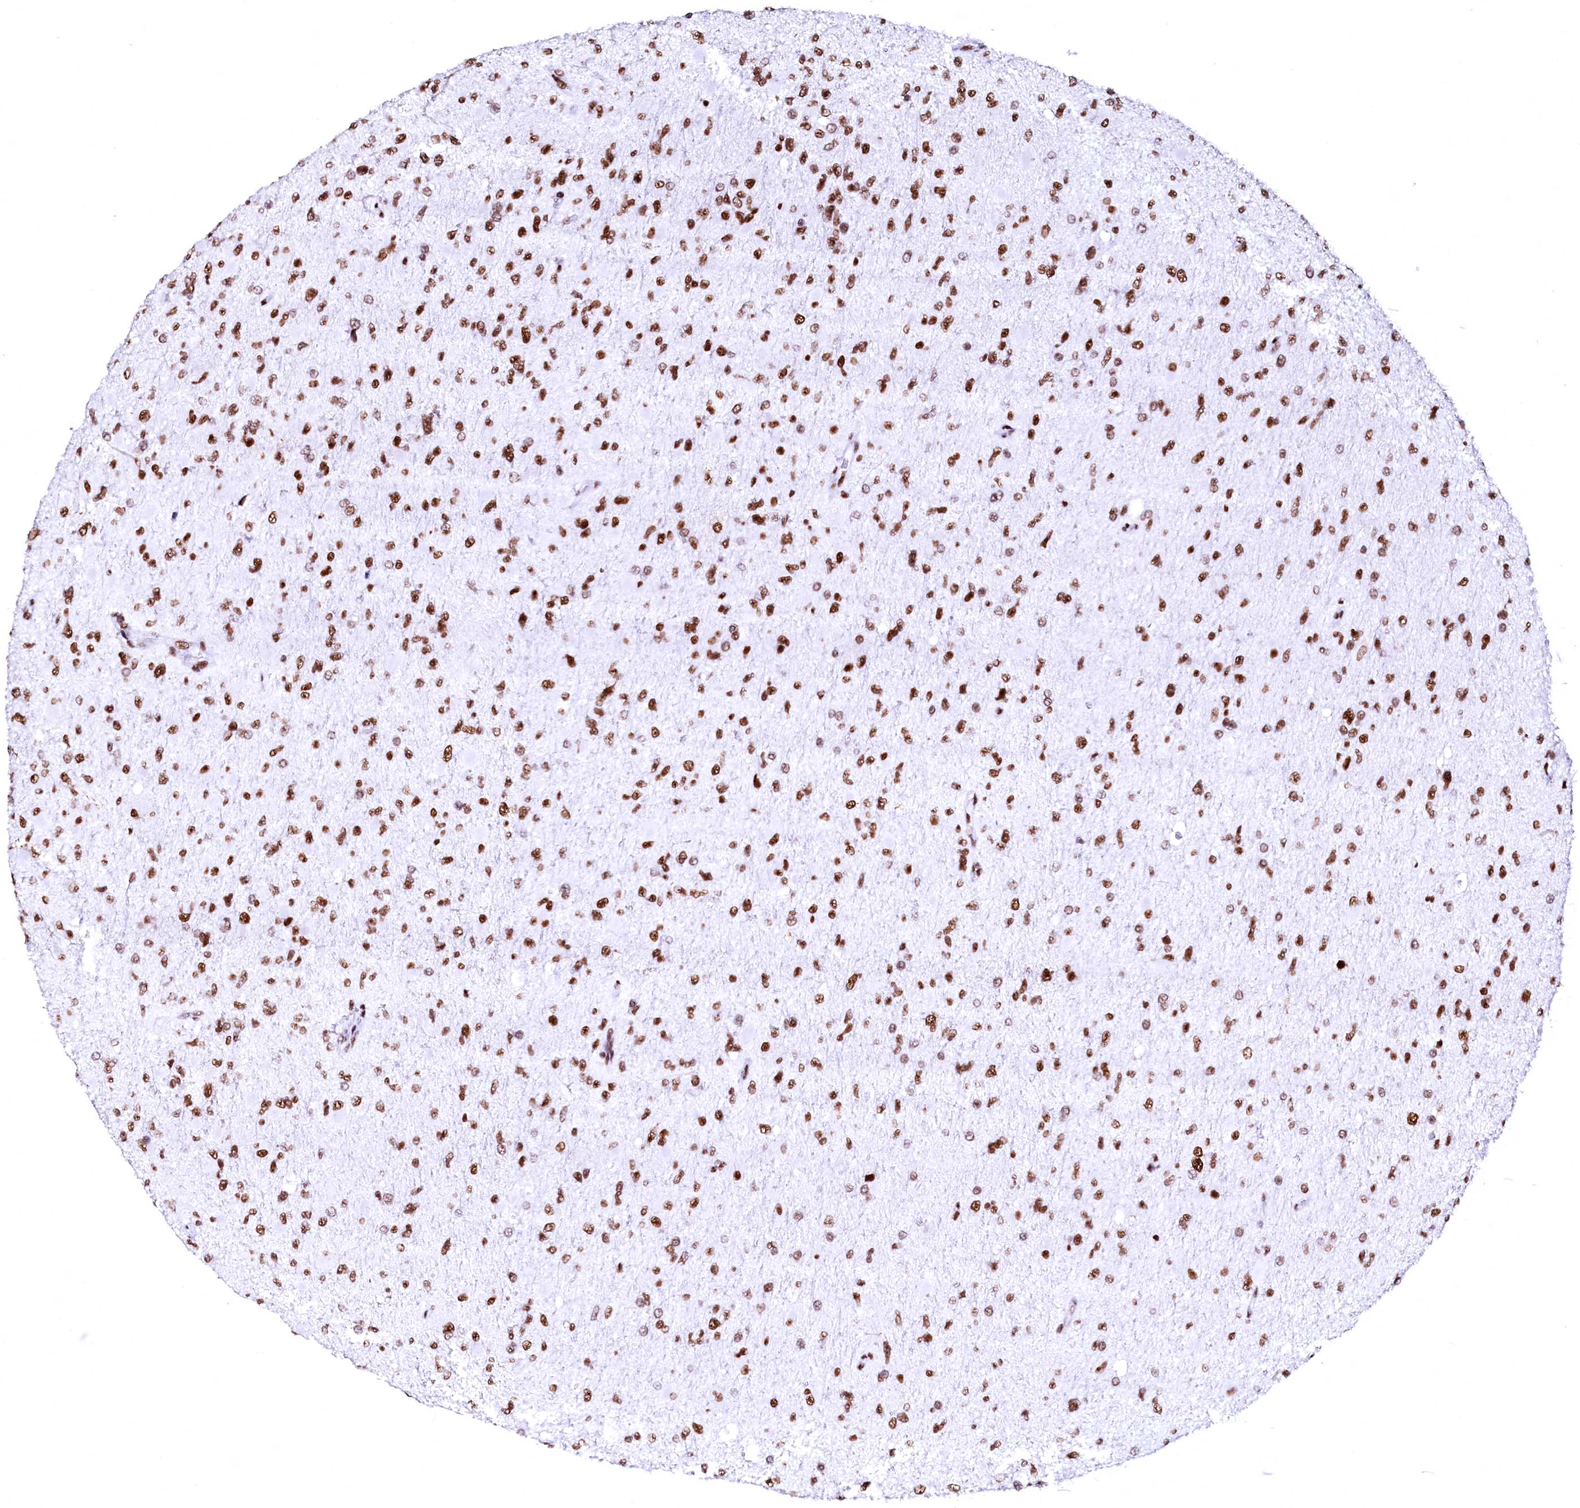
{"staining": {"intensity": "moderate", "quantity": ">75%", "location": "nuclear"}, "tissue": "glioma", "cell_type": "Tumor cells", "image_type": "cancer", "snomed": [{"axis": "morphology", "description": "Glioma, malignant, High grade"}, {"axis": "topography", "description": "Cerebral cortex"}], "caption": "This is a photomicrograph of immunohistochemistry (IHC) staining of glioma, which shows moderate positivity in the nuclear of tumor cells.", "gene": "CPSF6", "patient": {"sex": "female", "age": 36}}